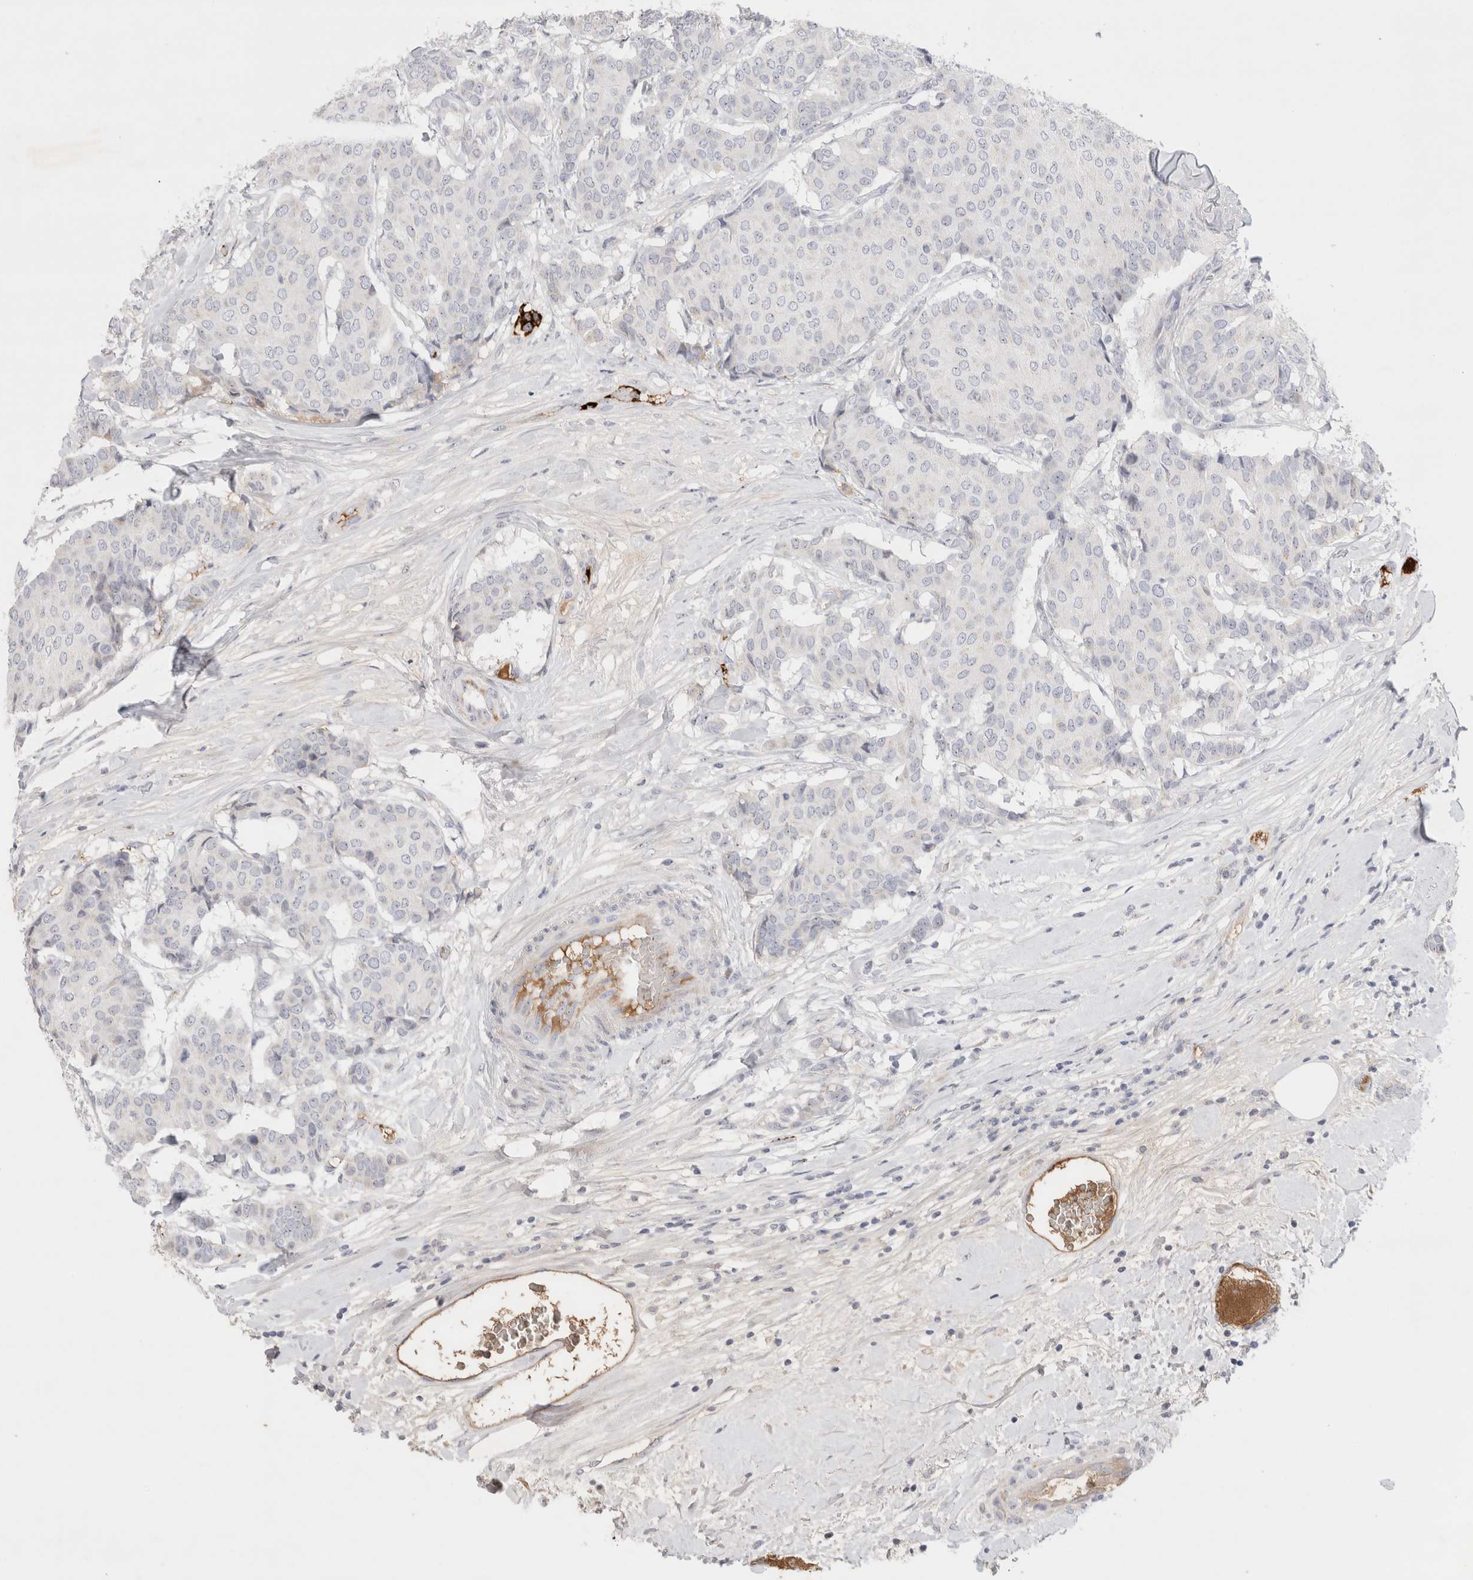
{"staining": {"intensity": "negative", "quantity": "none", "location": "none"}, "tissue": "breast cancer", "cell_type": "Tumor cells", "image_type": "cancer", "snomed": [{"axis": "morphology", "description": "Duct carcinoma"}, {"axis": "topography", "description": "Breast"}], "caption": "An IHC photomicrograph of breast cancer (infiltrating ductal carcinoma) is shown. There is no staining in tumor cells of breast cancer (infiltrating ductal carcinoma). (Brightfield microscopy of DAB immunohistochemistry (IHC) at high magnification).", "gene": "ECHDC2", "patient": {"sex": "female", "age": 75}}